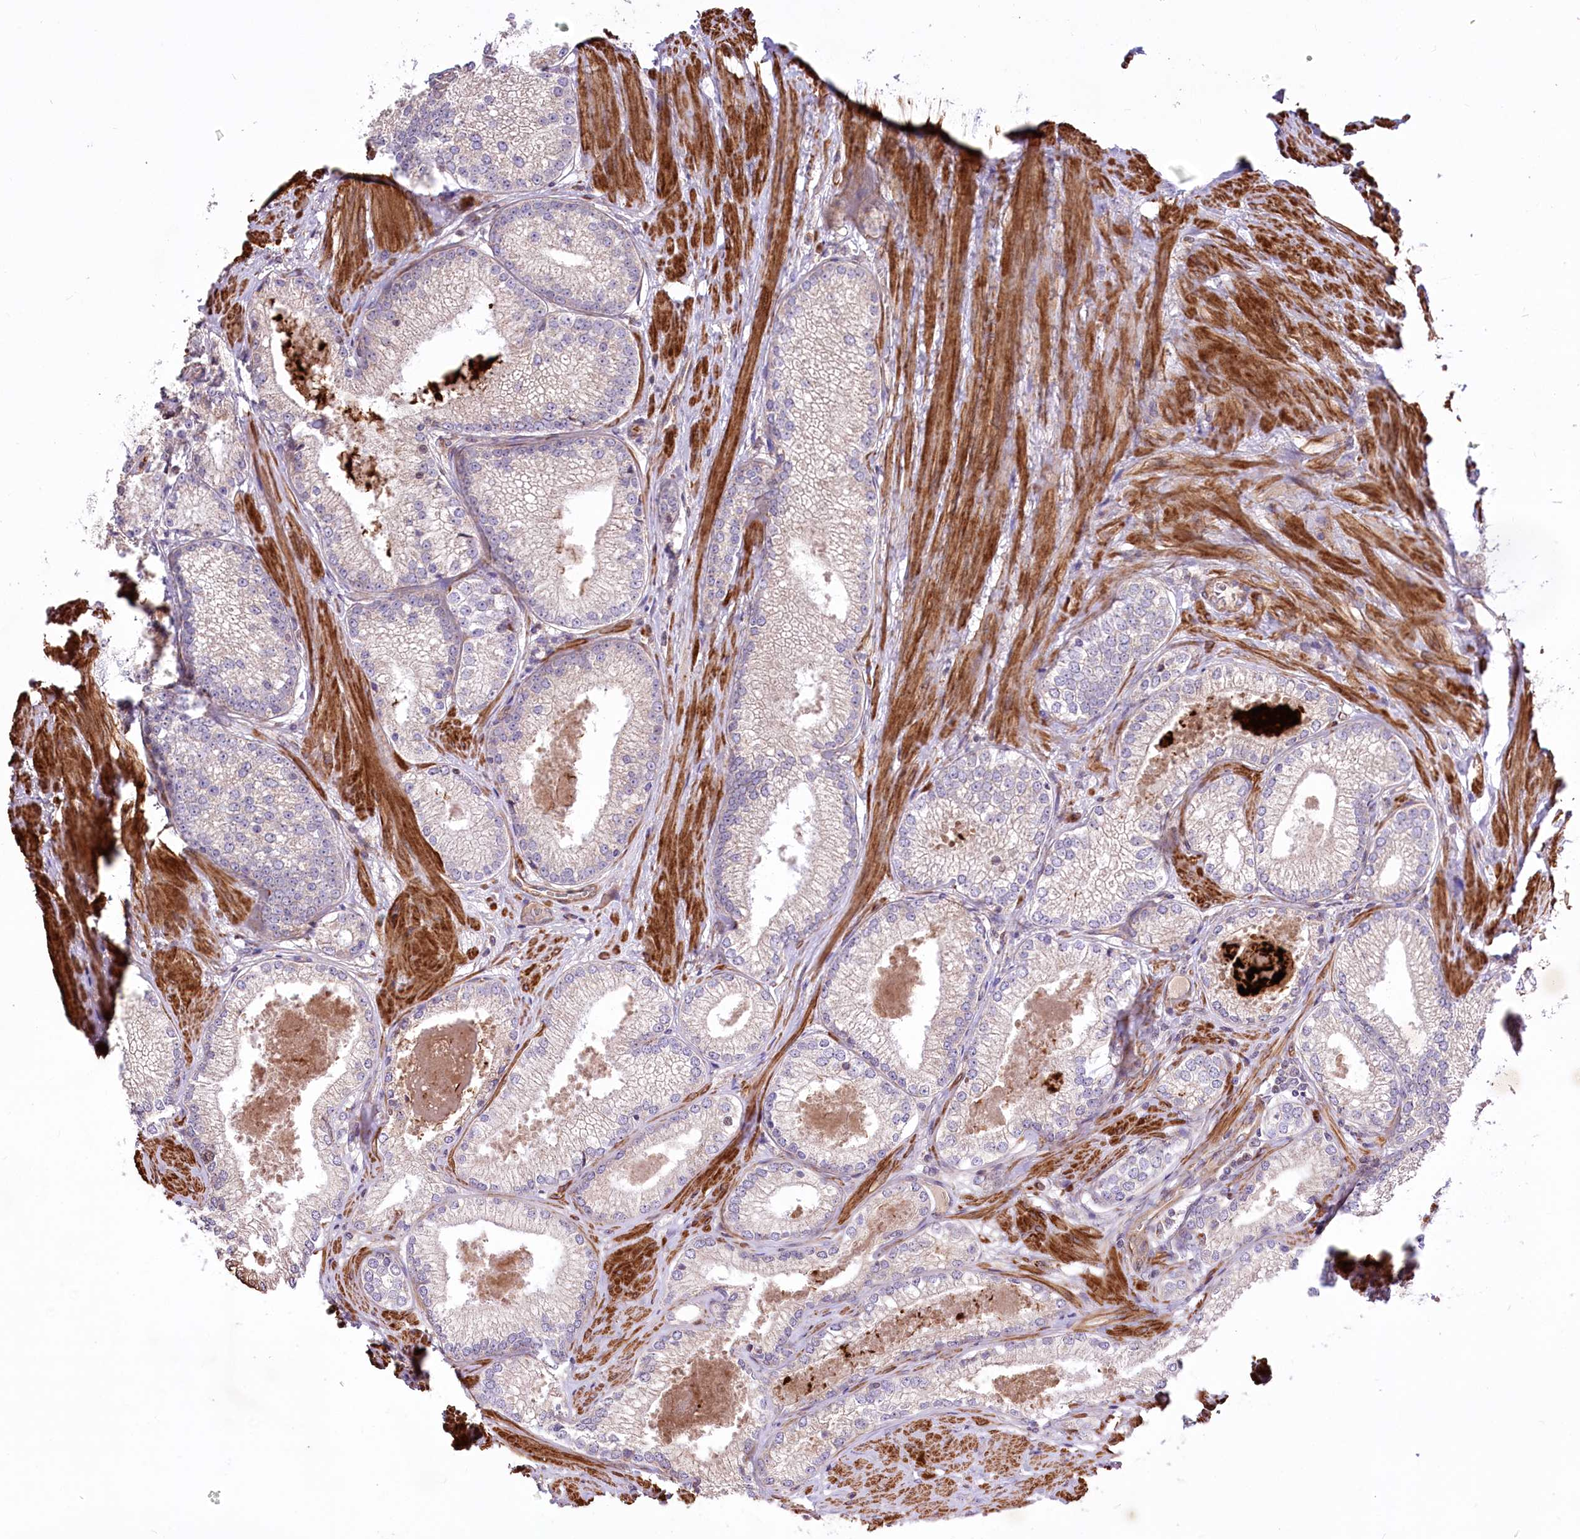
{"staining": {"intensity": "weak", "quantity": "25%-75%", "location": "cytoplasmic/membranous"}, "tissue": "prostate cancer", "cell_type": "Tumor cells", "image_type": "cancer", "snomed": [{"axis": "morphology", "description": "Adenocarcinoma, High grade"}, {"axis": "topography", "description": "Prostate"}], "caption": "Weak cytoplasmic/membranous protein positivity is identified in about 25%-75% of tumor cells in adenocarcinoma (high-grade) (prostate).", "gene": "RNF24", "patient": {"sex": "male", "age": 66}}